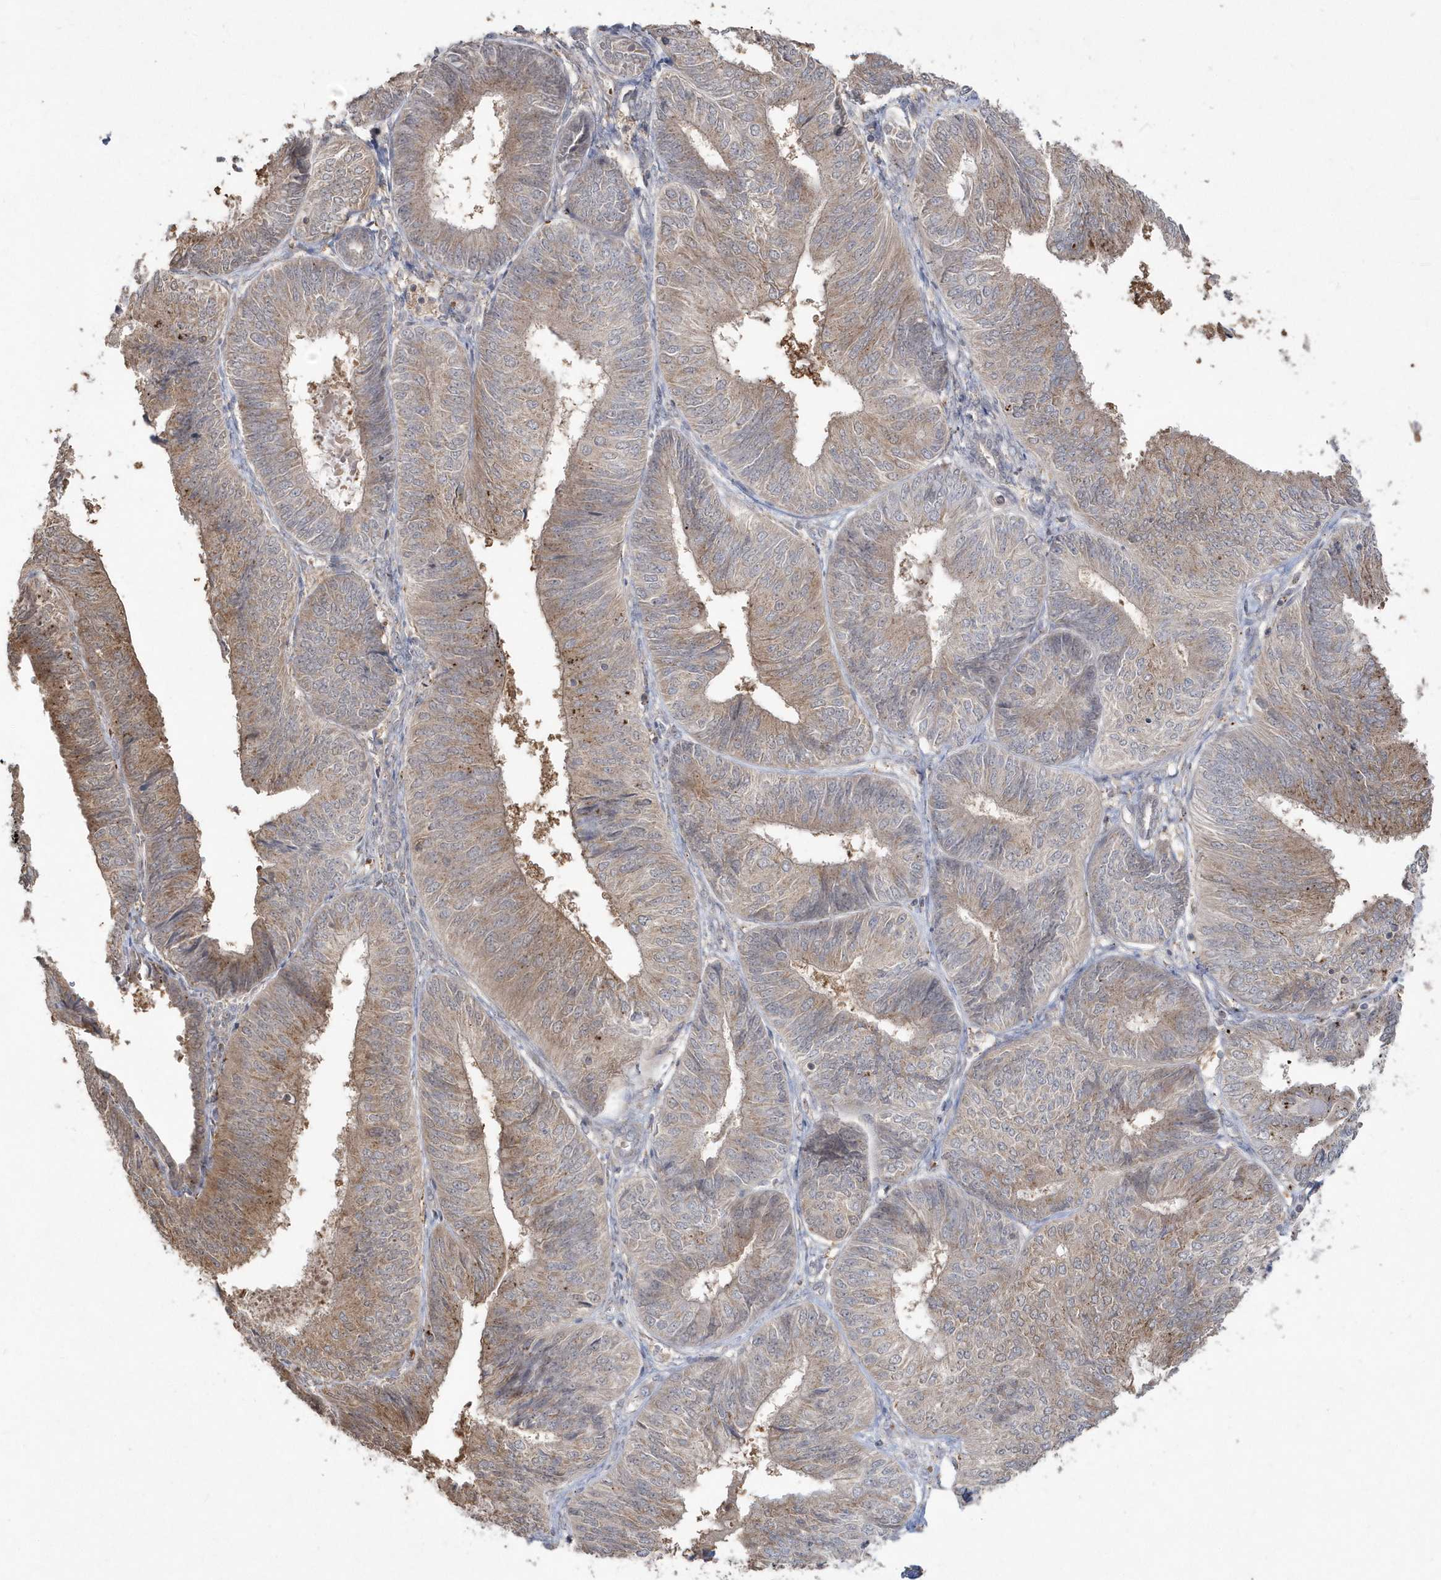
{"staining": {"intensity": "moderate", "quantity": "25%-75%", "location": "cytoplasmic/membranous"}, "tissue": "endometrial cancer", "cell_type": "Tumor cells", "image_type": "cancer", "snomed": [{"axis": "morphology", "description": "Adenocarcinoma, NOS"}, {"axis": "topography", "description": "Endometrium"}], "caption": "Moderate cytoplasmic/membranous protein expression is present in about 25%-75% of tumor cells in endometrial adenocarcinoma. (IHC, brightfield microscopy, high magnification).", "gene": "GEMIN6", "patient": {"sex": "female", "age": 58}}